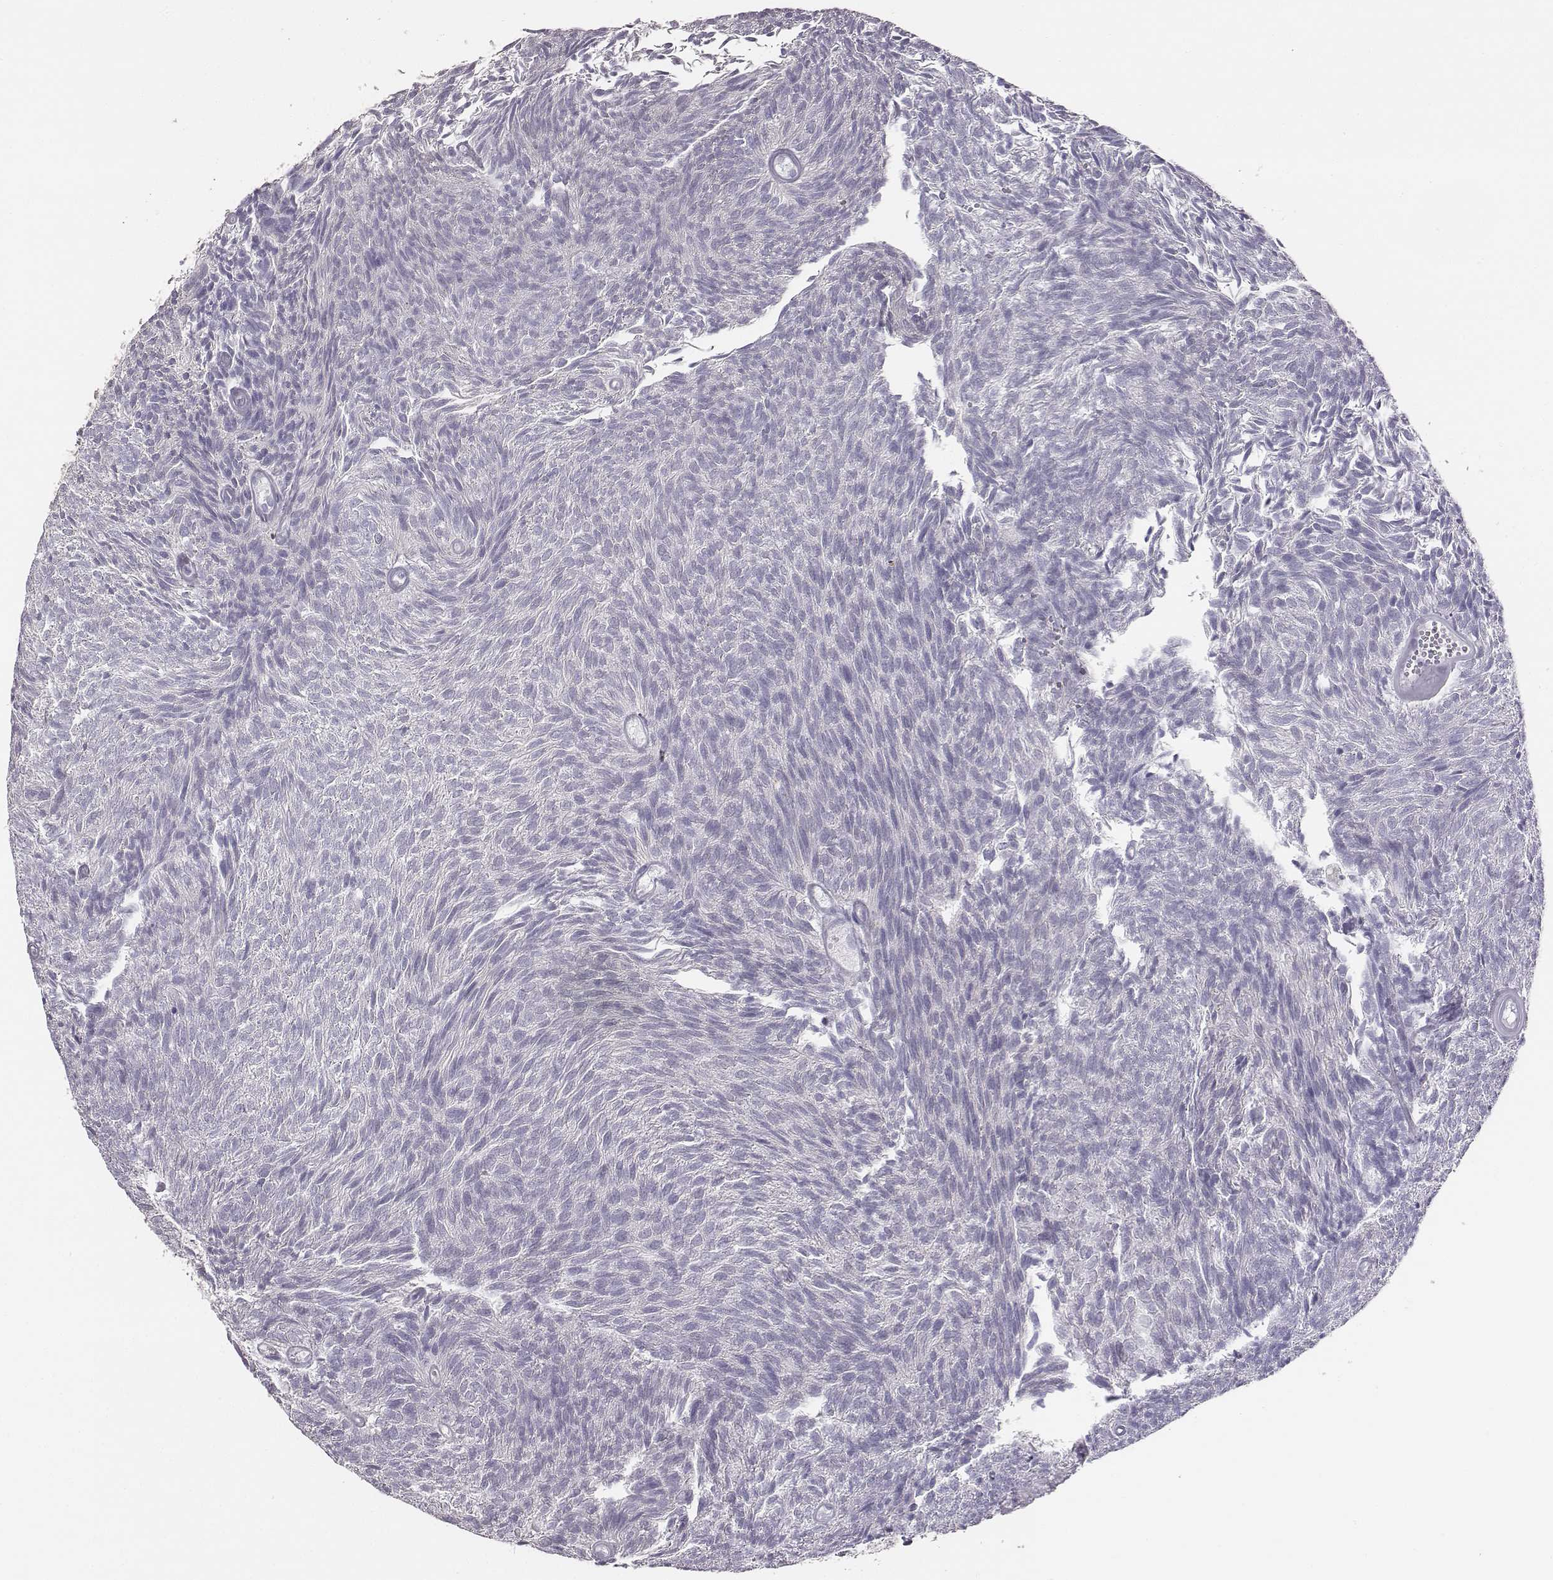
{"staining": {"intensity": "negative", "quantity": "none", "location": "none"}, "tissue": "urothelial cancer", "cell_type": "Tumor cells", "image_type": "cancer", "snomed": [{"axis": "morphology", "description": "Urothelial carcinoma, Low grade"}, {"axis": "topography", "description": "Urinary bladder"}], "caption": "Urothelial cancer was stained to show a protein in brown. There is no significant expression in tumor cells.", "gene": "GUCA1A", "patient": {"sex": "male", "age": 77}}